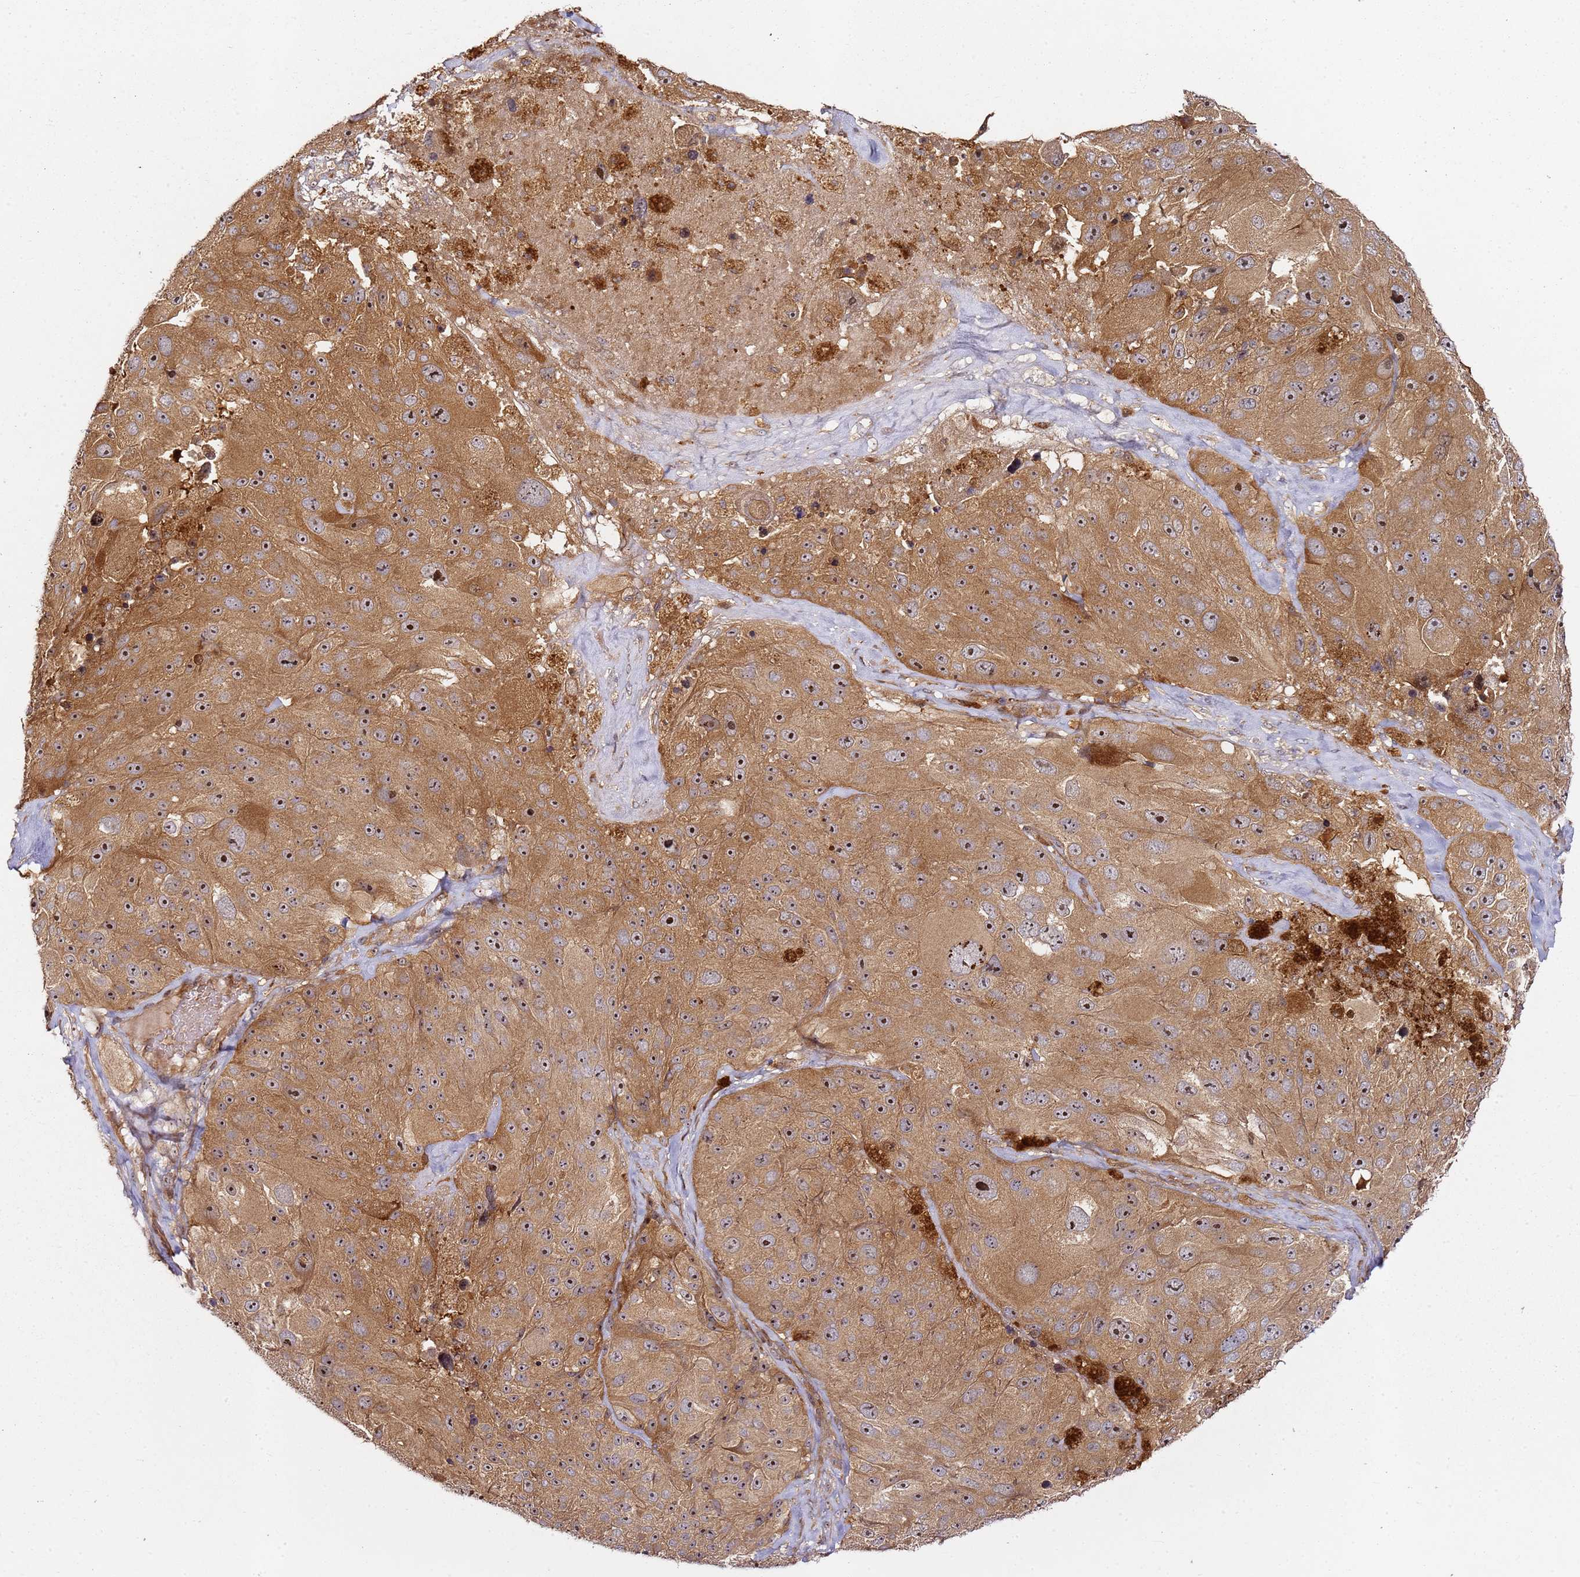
{"staining": {"intensity": "moderate", "quantity": ">75%", "location": "cytoplasmic/membranous,nuclear"}, "tissue": "melanoma", "cell_type": "Tumor cells", "image_type": "cancer", "snomed": [{"axis": "morphology", "description": "Malignant melanoma, Metastatic site"}, {"axis": "topography", "description": "Lymph node"}], "caption": "Immunohistochemical staining of human malignant melanoma (metastatic site) demonstrates medium levels of moderate cytoplasmic/membranous and nuclear protein staining in approximately >75% of tumor cells.", "gene": "PRMT7", "patient": {"sex": "male", "age": 62}}